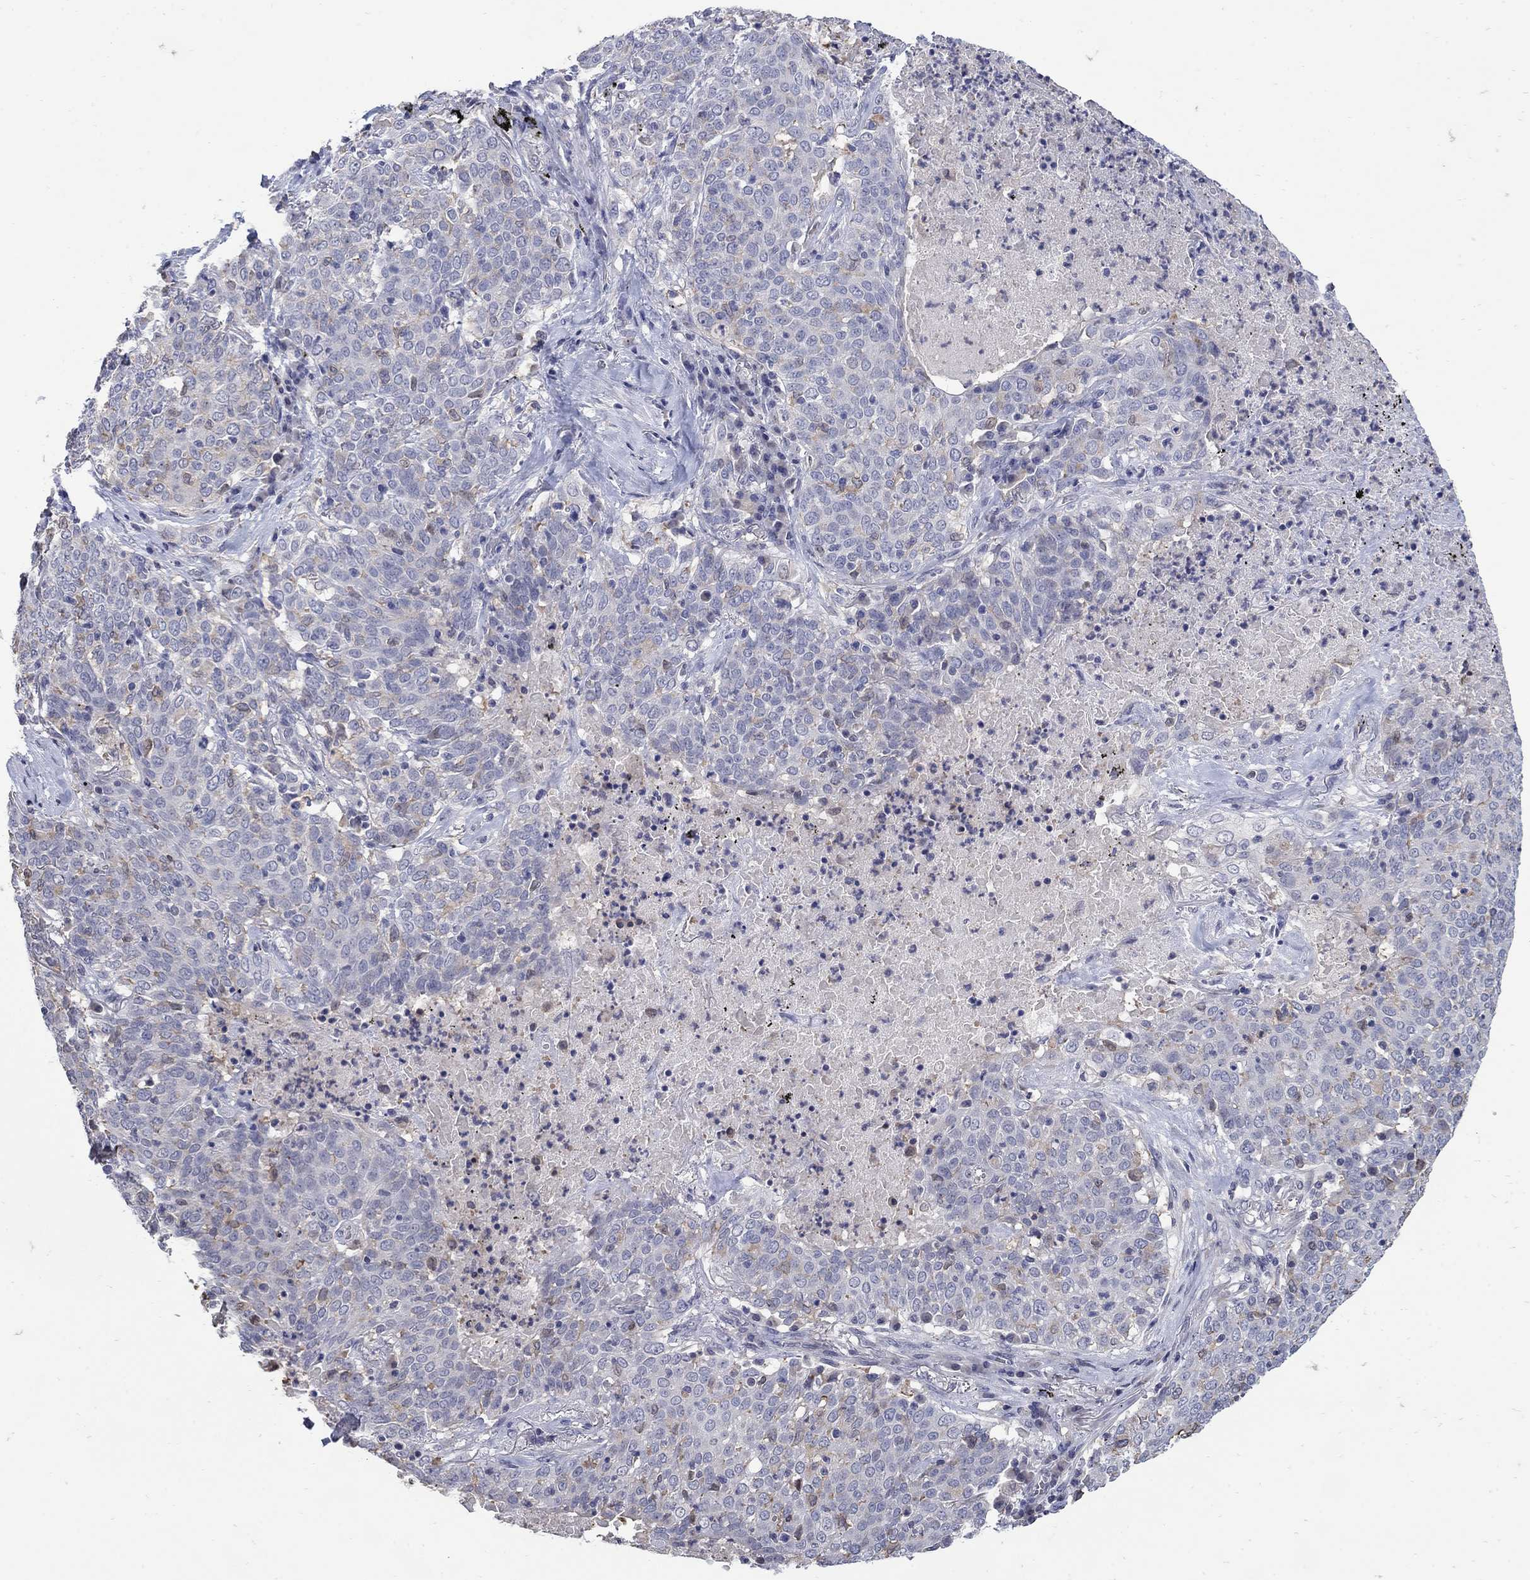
{"staining": {"intensity": "negative", "quantity": "none", "location": "none"}, "tissue": "lung cancer", "cell_type": "Tumor cells", "image_type": "cancer", "snomed": [{"axis": "morphology", "description": "Squamous cell carcinoma, NOS"}, {"axis": "topography", "description": "Lung"}], "caption": "Photomicrograph shows no protein expression in tumor cells of squamous cell carcinoma (lung) tissue. (DAB immunohistochemistry (IHC), high magnification).", "gene": "CETN1", "patient": {"sex": "male", "age": 82}}